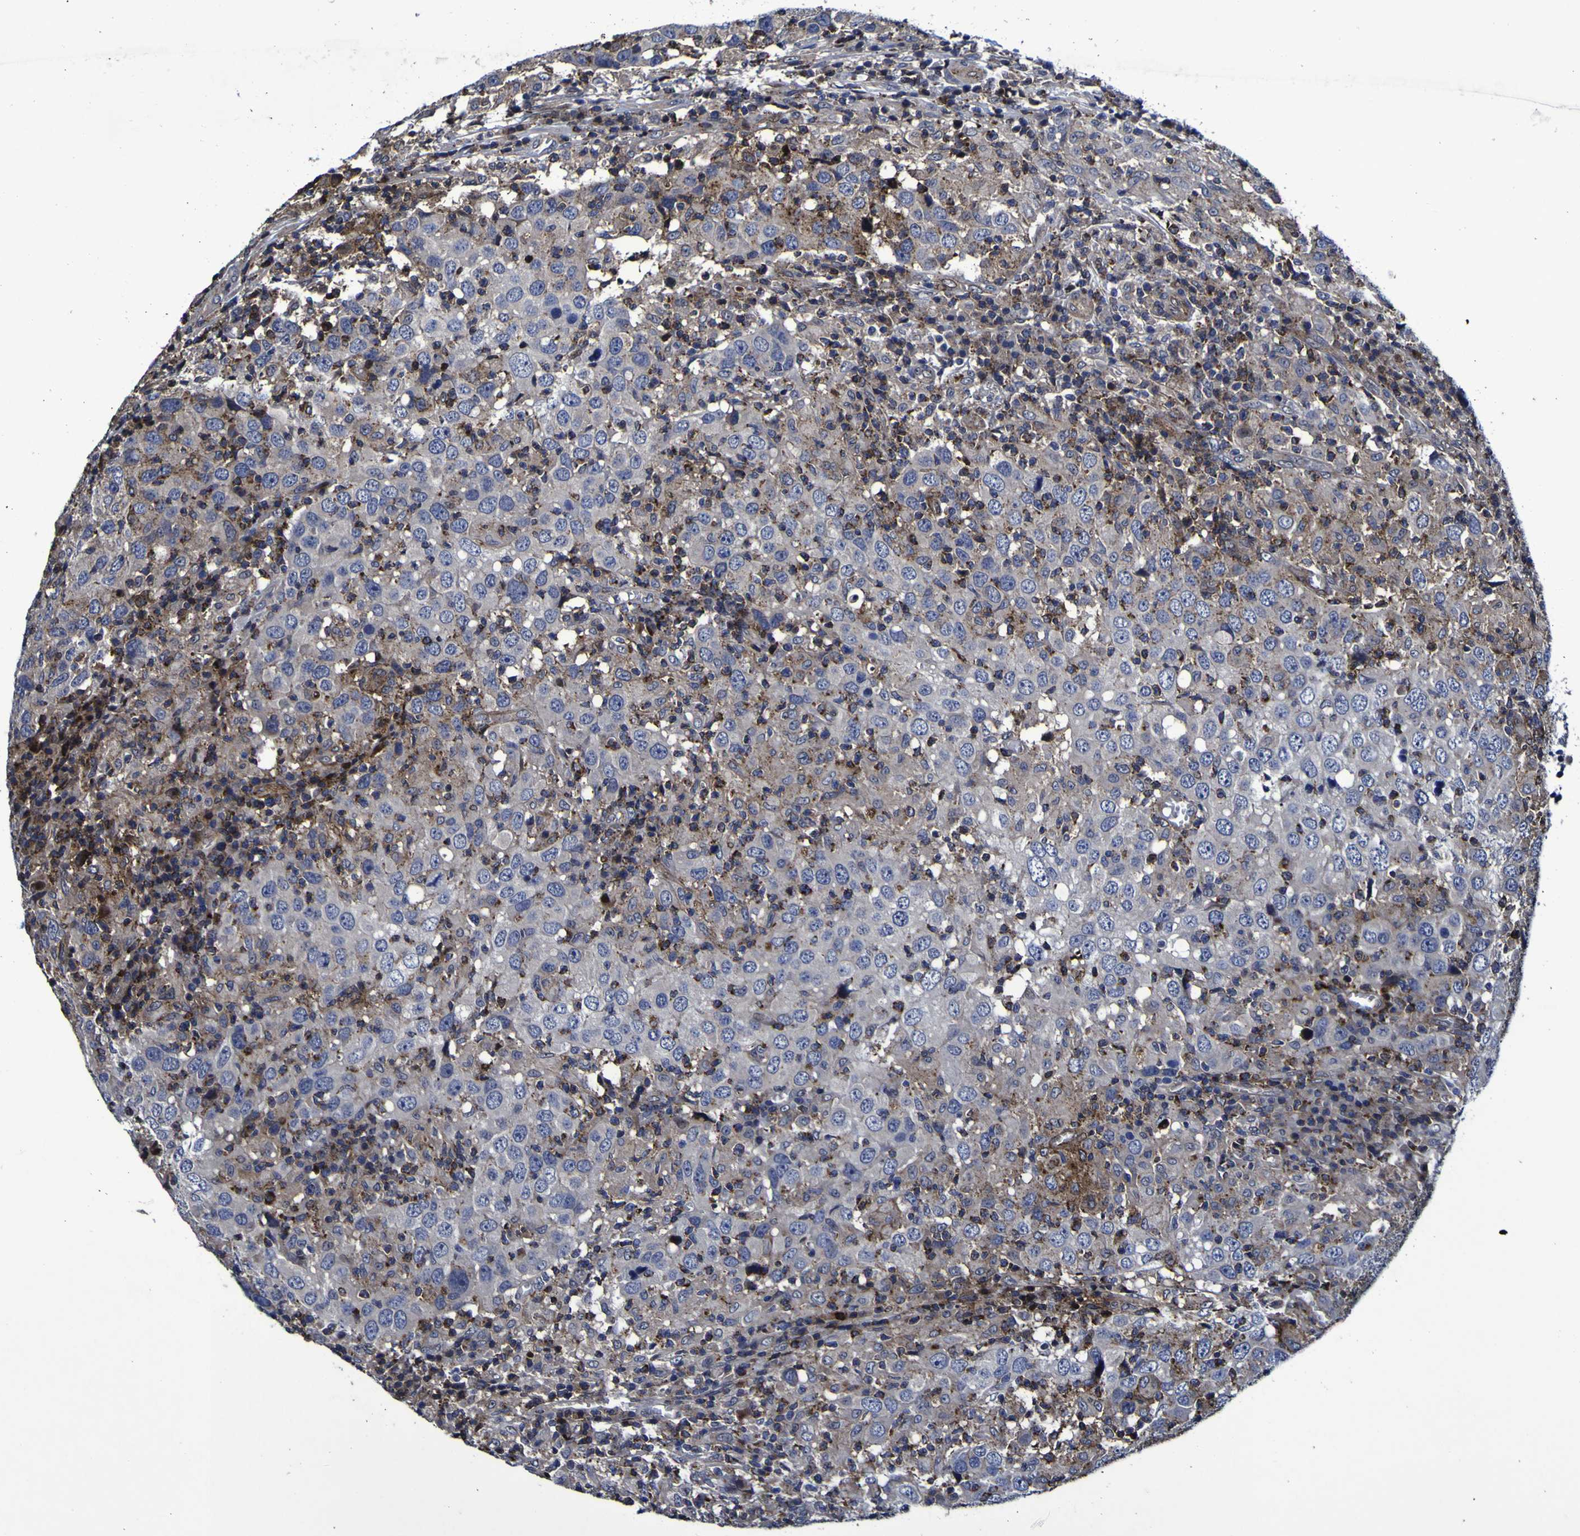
{"staining": {"intensity": "moderate", "quantity": "<25%", "location": "cytoplasmic/membranous"}, "tissue": "head and neck cancer", "cell_type": "Tumor cells", "image_type": "cancer", "snomed": [{"axis": "morphology", "description": "Adenocarcinoma, NOS"}, {"axis": "topography", "description": "Salivary gland"}, {"axis": "topography", "description": "Head-Neck"}], "caption": "Approximately <25% of tumor cells in human head and neck cancer show moderate cytoplasmic/membranous protein staining as visualized by brown immunohistochemical staining.", "gene": "MGLL", "patient": {"sex": "female", "age": 65}}